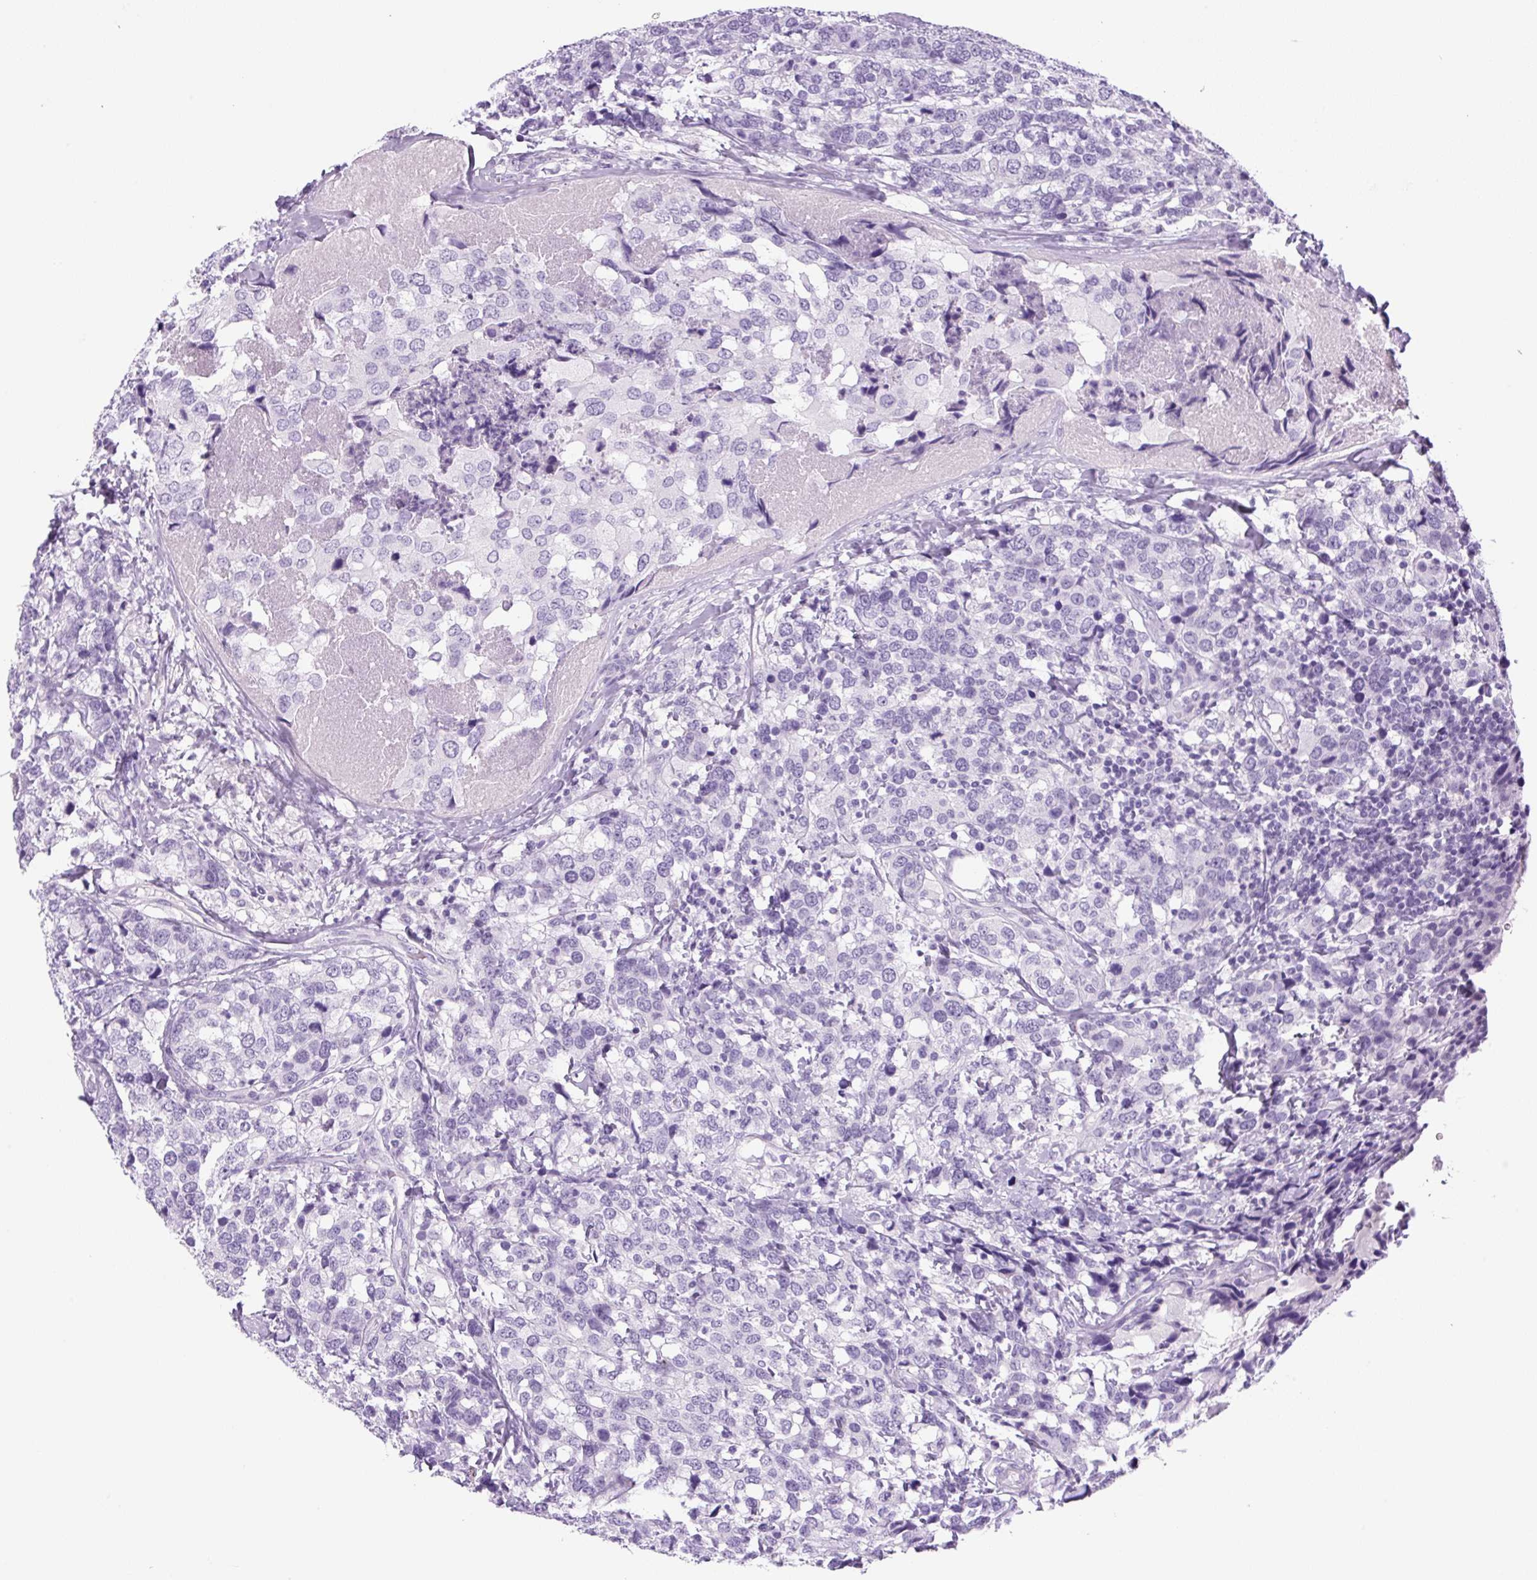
{"staining": {"intensity": "negative", "quantity": "none", "location": "none"}, "tissue": "breast cancer", "cell_type": "Tumor cells", "image_type": "cancer", "snomed": [{"axis": "morphology", "description": "Lobular carcinoma"}, {"axis": "topography", "description": "Breast"}], "caption": "There is no significant staining in tumor cells of breast lobular carcinoma.", "gene": "PRRT1", "patient": {"sex": "female", "age": 59}}